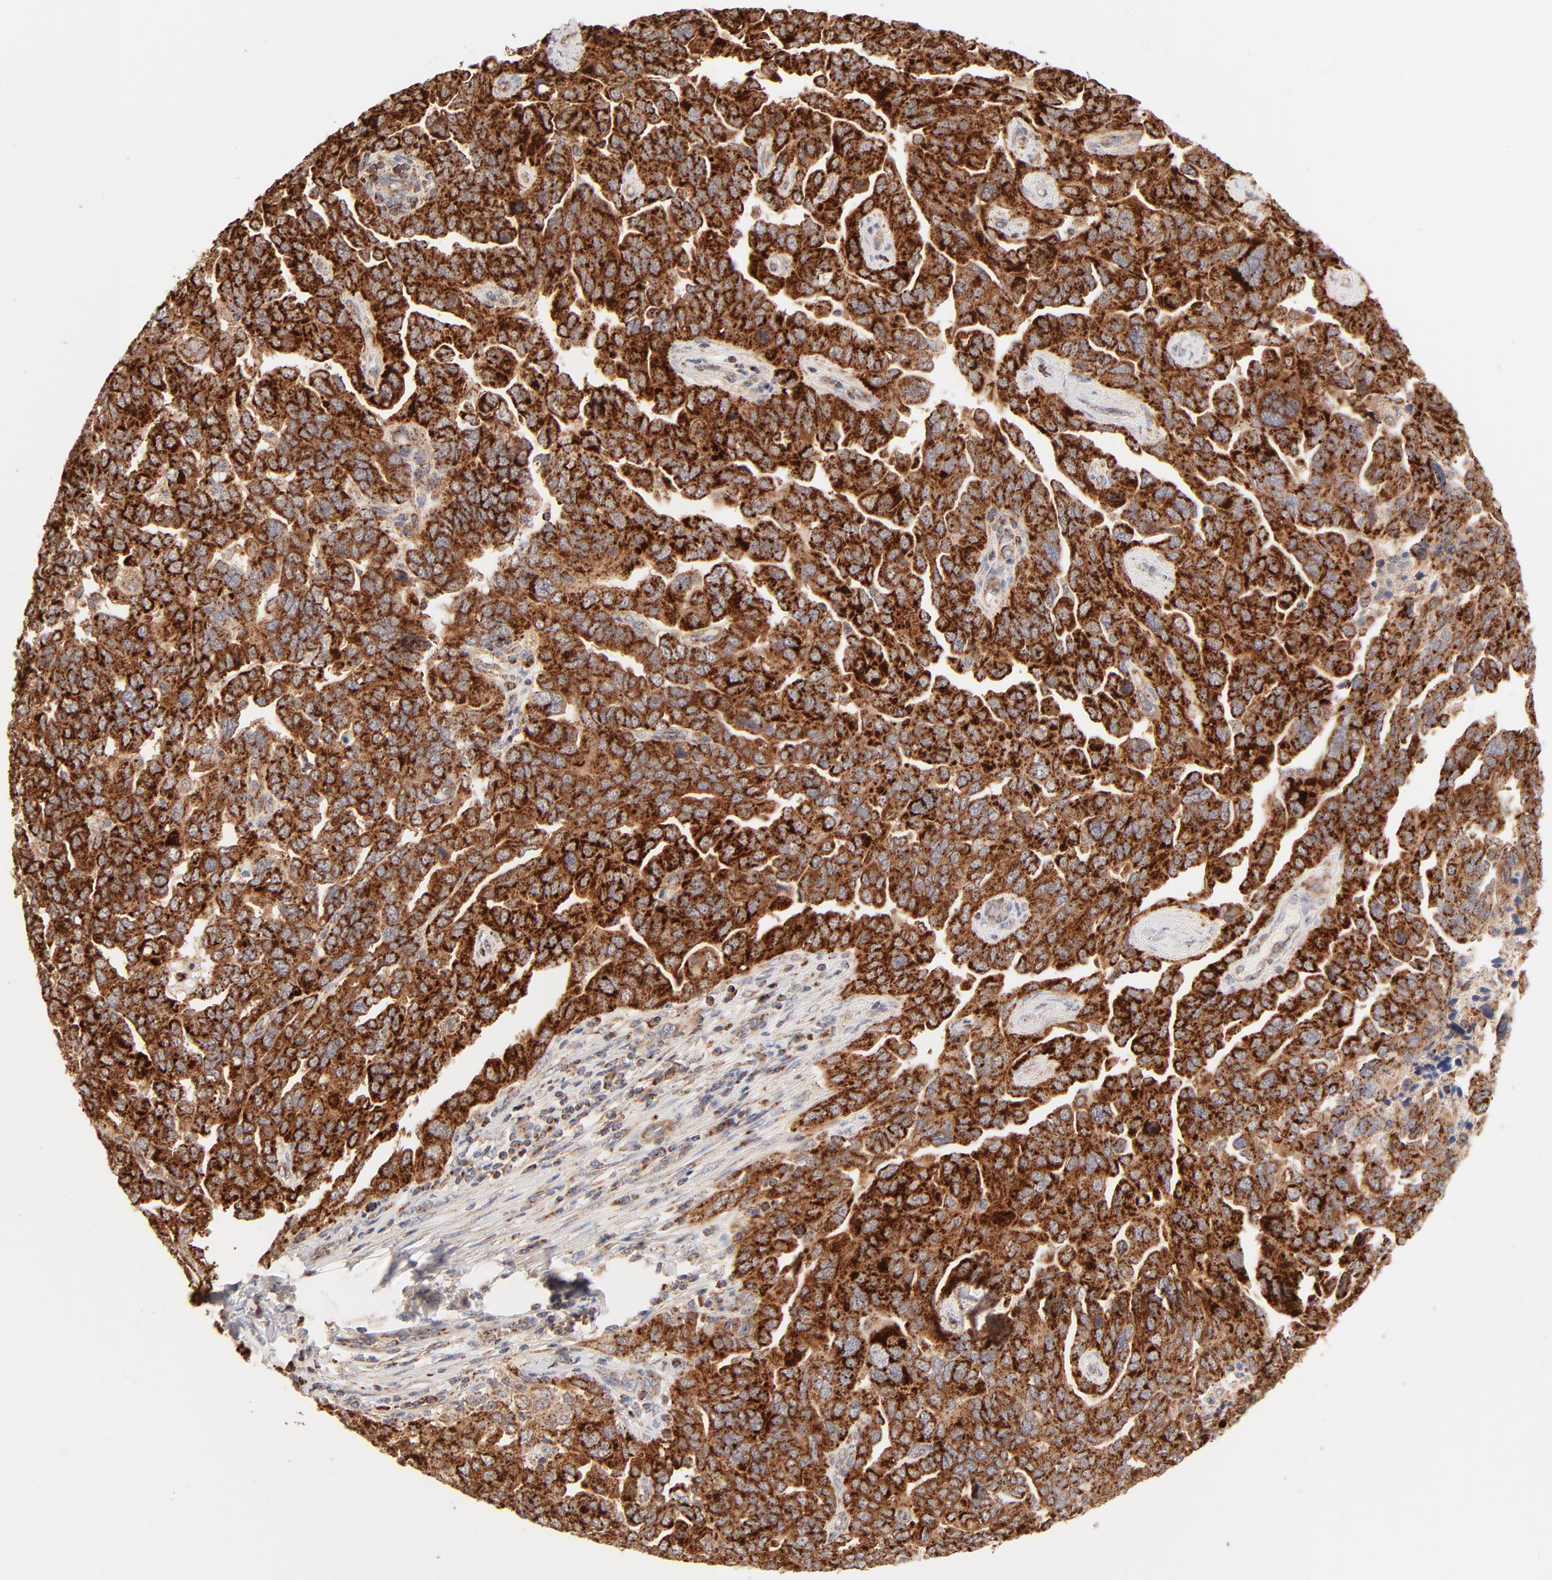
{"staining": {"intensity": "strong", "quantity": ">75%", "location": "cytoplasmic/membranous"}, "tissue": "ovarian cancer", "cell_type": "Tumor cells", "image_type": "cancer", "snomed": [{"axis": "morphology", "description": "Cystadenocarcinoma, serous, NOS"}, {"axis": "topography", "description": "Ovary"}], "caption": "Ovarian cancer (serous cystadenocarcinoma) stained for a protein demonstrates strong cytoplasmic/membranous positivity in tumor cells. (DAB (3,3'-diaminobenzidine) = brown stain, brightfield microscopy at high magnification).", "gene": "CSPG4", "patient": {"sex": "female", "age": 64}}